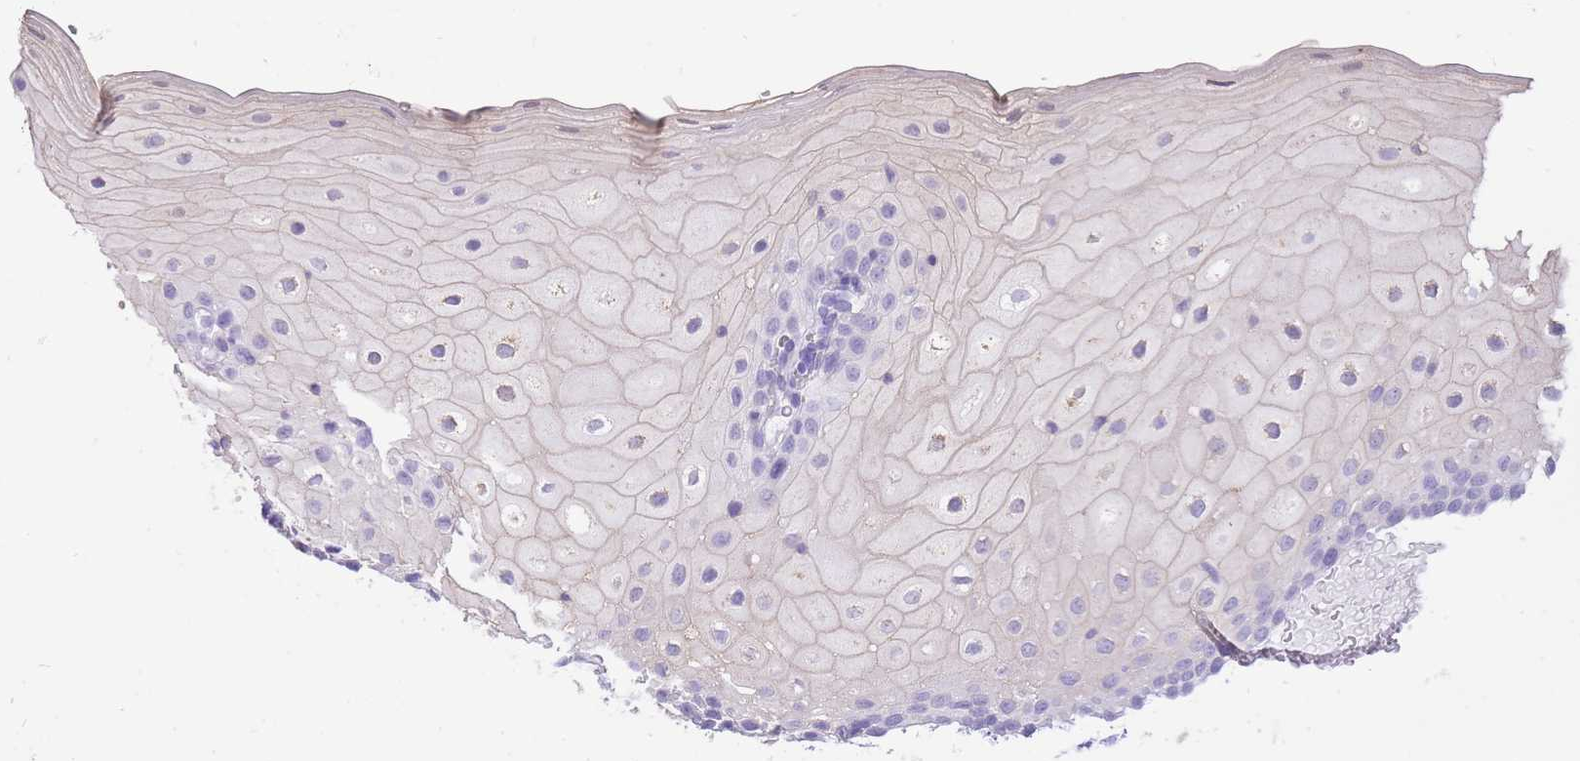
{"staining": {"intensity": "negative", "quantity": "none", "location": "none"}, "tissue": "oral mucosa", "cell_type": "Squamous epithelial cells", "image_type": "normal", "snomed": [{"axis": "morphology", "description": "Normal tissue, NOS"}, {"axis": "topography", "description": "Oral tissue"}], "caption": "The micrograph exhibits no staining of squamous epithelial cells in normal oral mucosa.", "gene": "SLC4A4", "patient": {"sex": "female", "age": 70}}